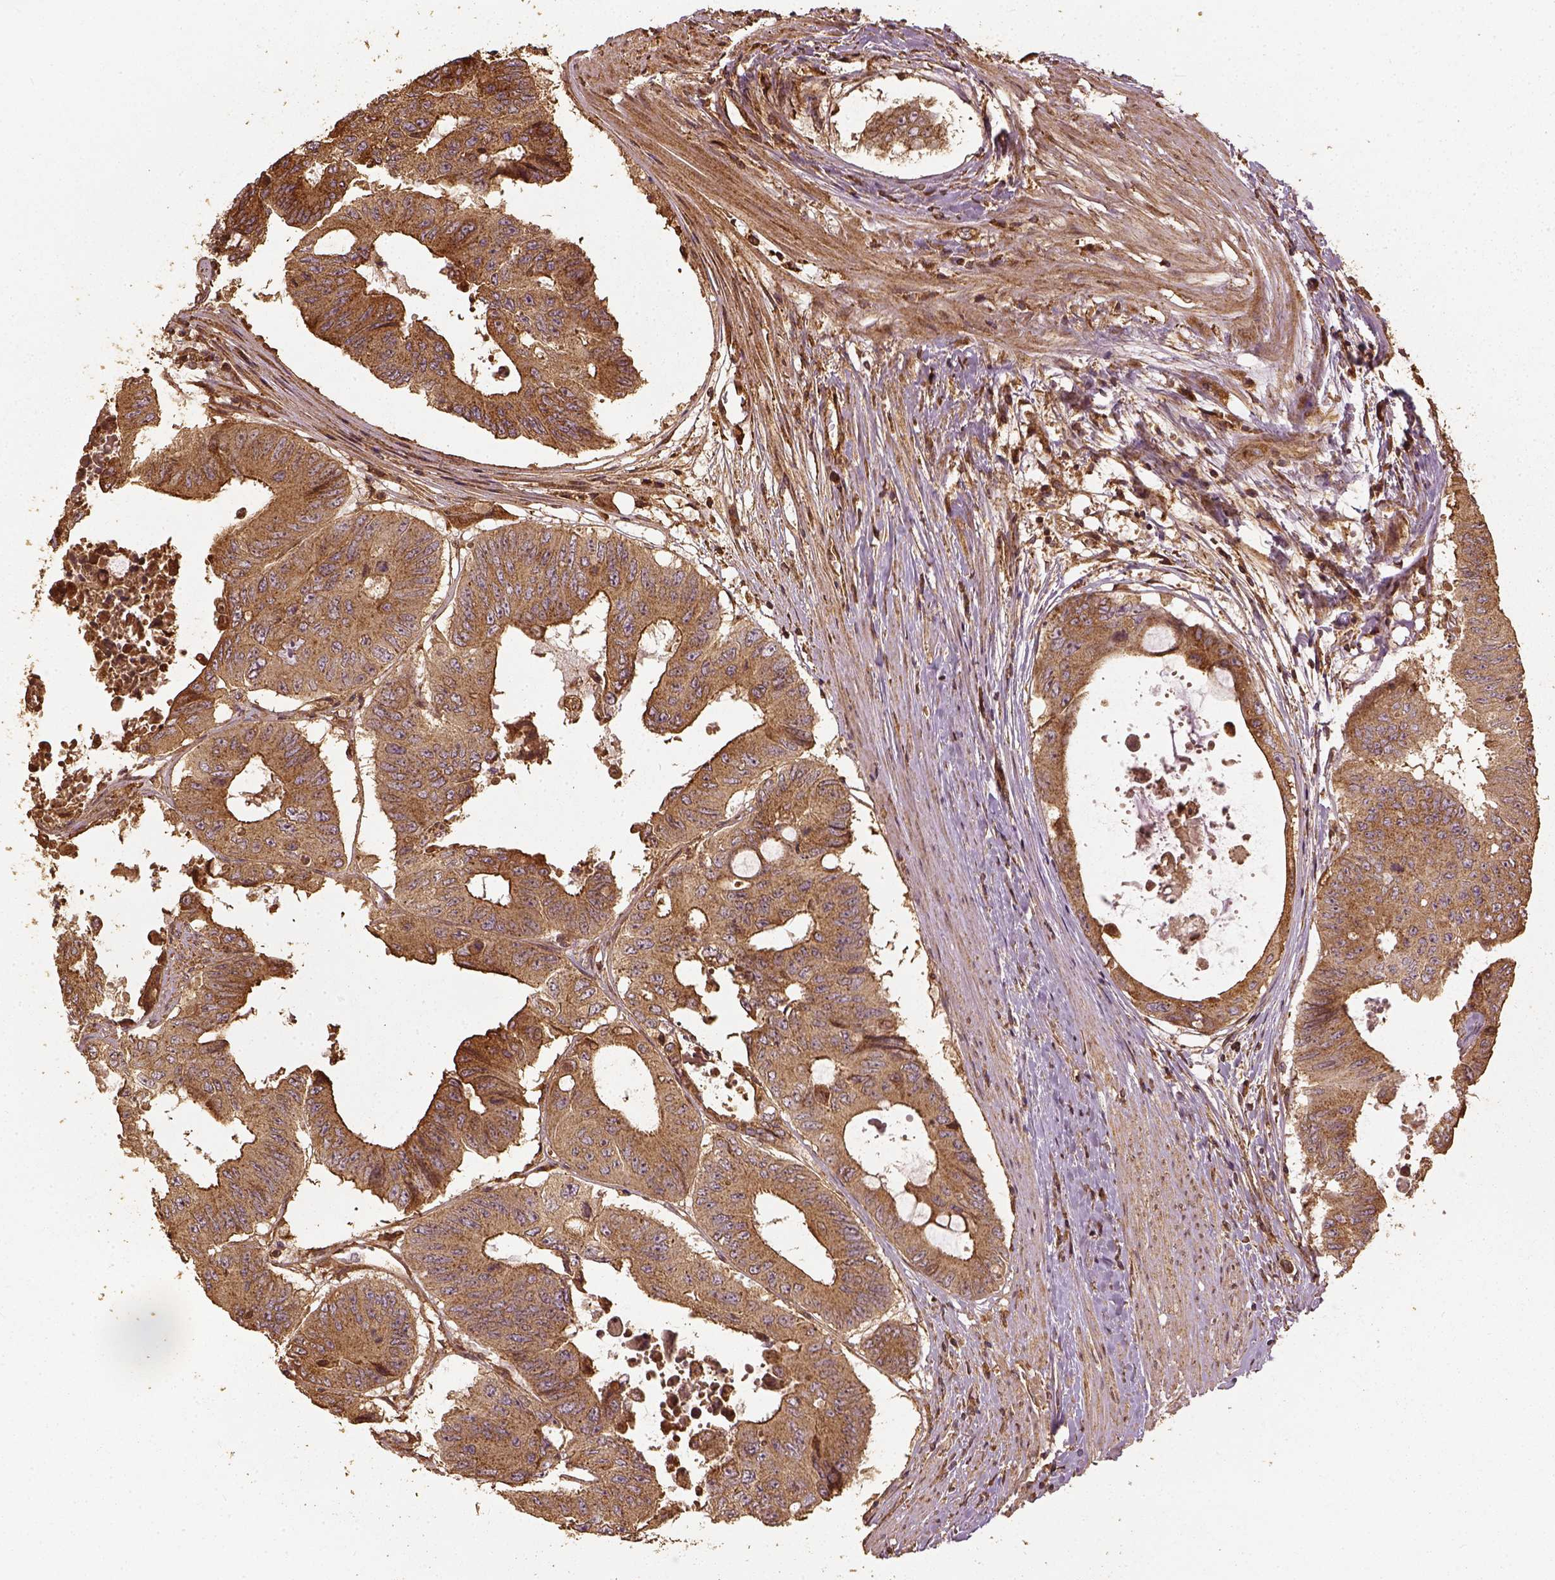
{"staining": {"intensity": "moderate", "quantity": ">75%", "location": "cytoplasmic/membranous"}, "tissue": "colorectal cancer", "cell_type": "Tumor cells", "image_type": "cancer", "snomed": [{"axis": "morphology", "description": "Adenocarcinoma, NOS"}, {"axis": "topography", "description": "Rectum"}], "caption": "The image shows staining of colorectal adenocarcinoma, revealing moderate cytoplasmic/membranous protein expression (brown color) within tumor cells.", "gene": "VEGFA", "patient": {"sex": "male", "age": 59}}